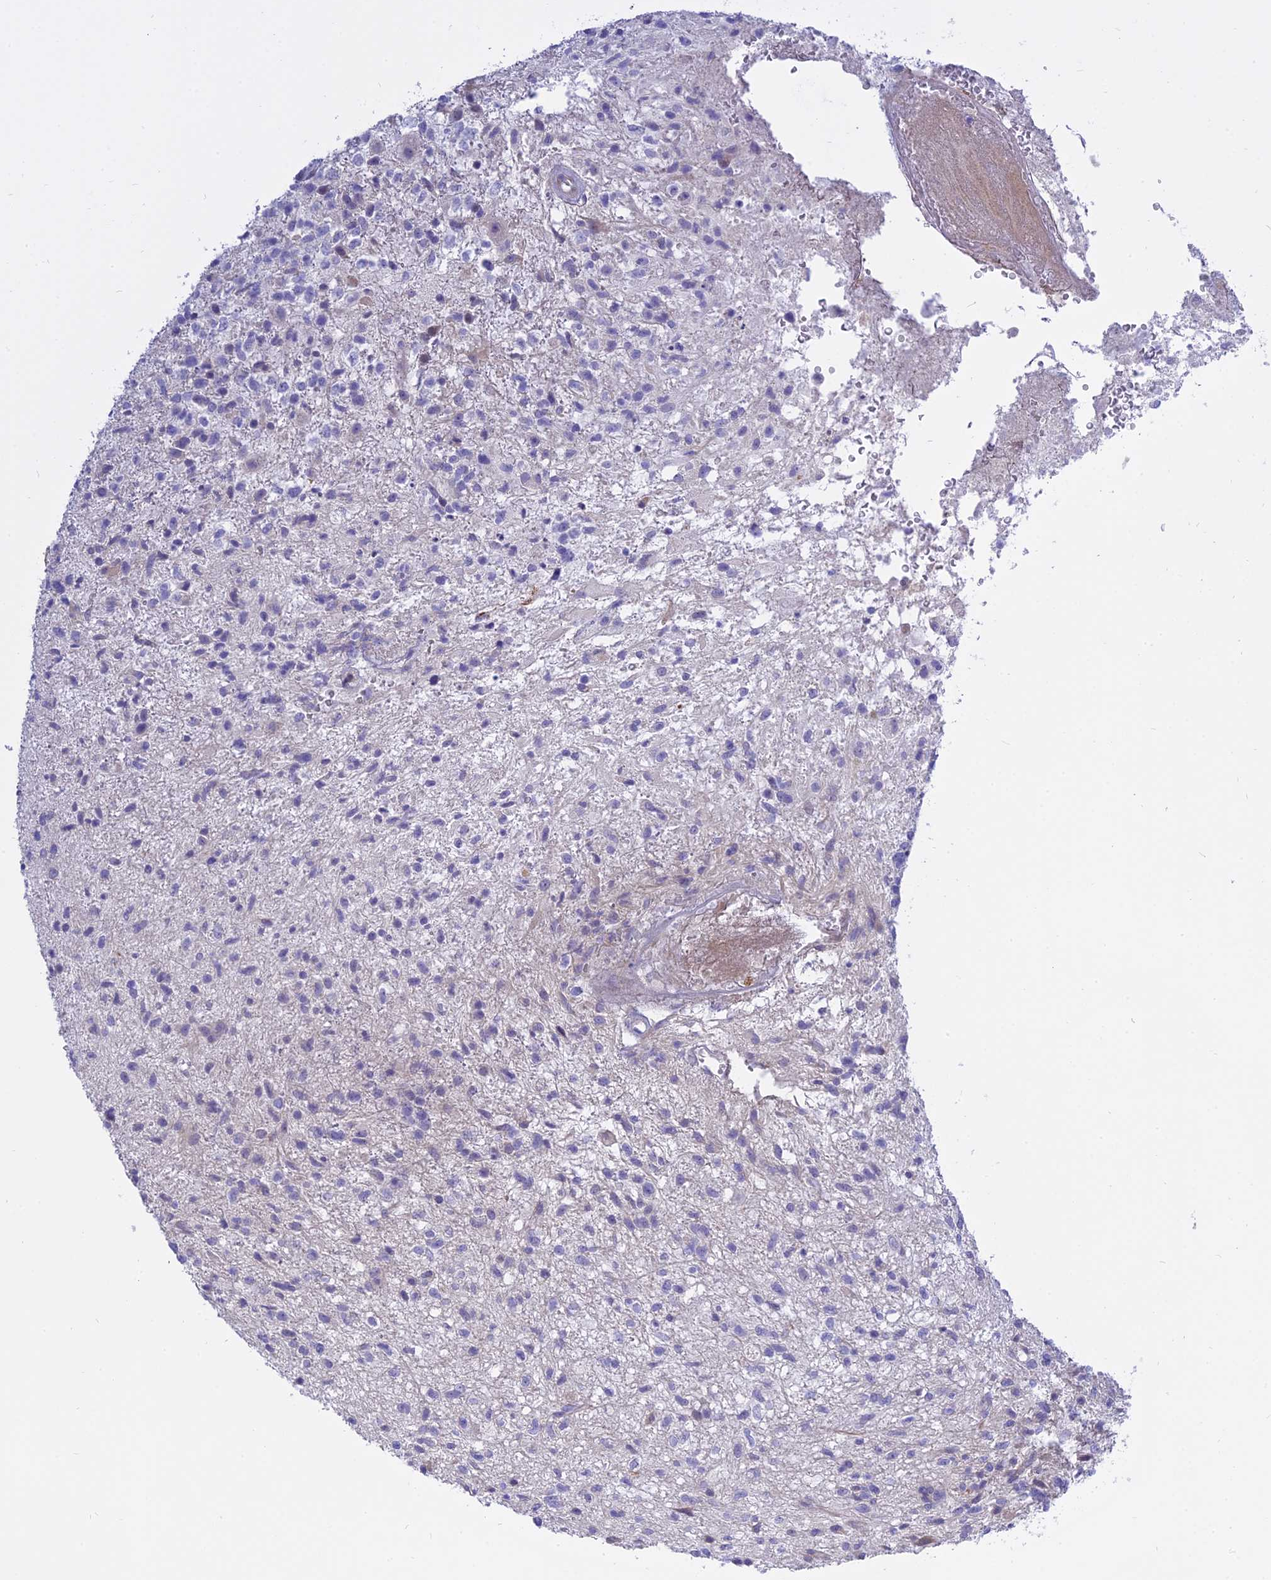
{"staining": {"intensity": "negative", "quantity": "none", "location": "none"}, "tissue": "glioma", "cell_type": "Tumor cells", "image_type": "cancer", "snomed": [{"axis": "morphology", "description": "Glioma, malignant, High grade"}, {"axis": "topography", "description": "Brain"}], "caption": "DAB immunohistochemical staining of glioma displays no significant expression in tumor cells. (Brightfield microscopy of DAB (3,3'-diaminobenzidine) immunohistochemistry (IHC) at high magnification).", "gene": "MBD3L1", "patient": {"sex": "male", "age": 56}}